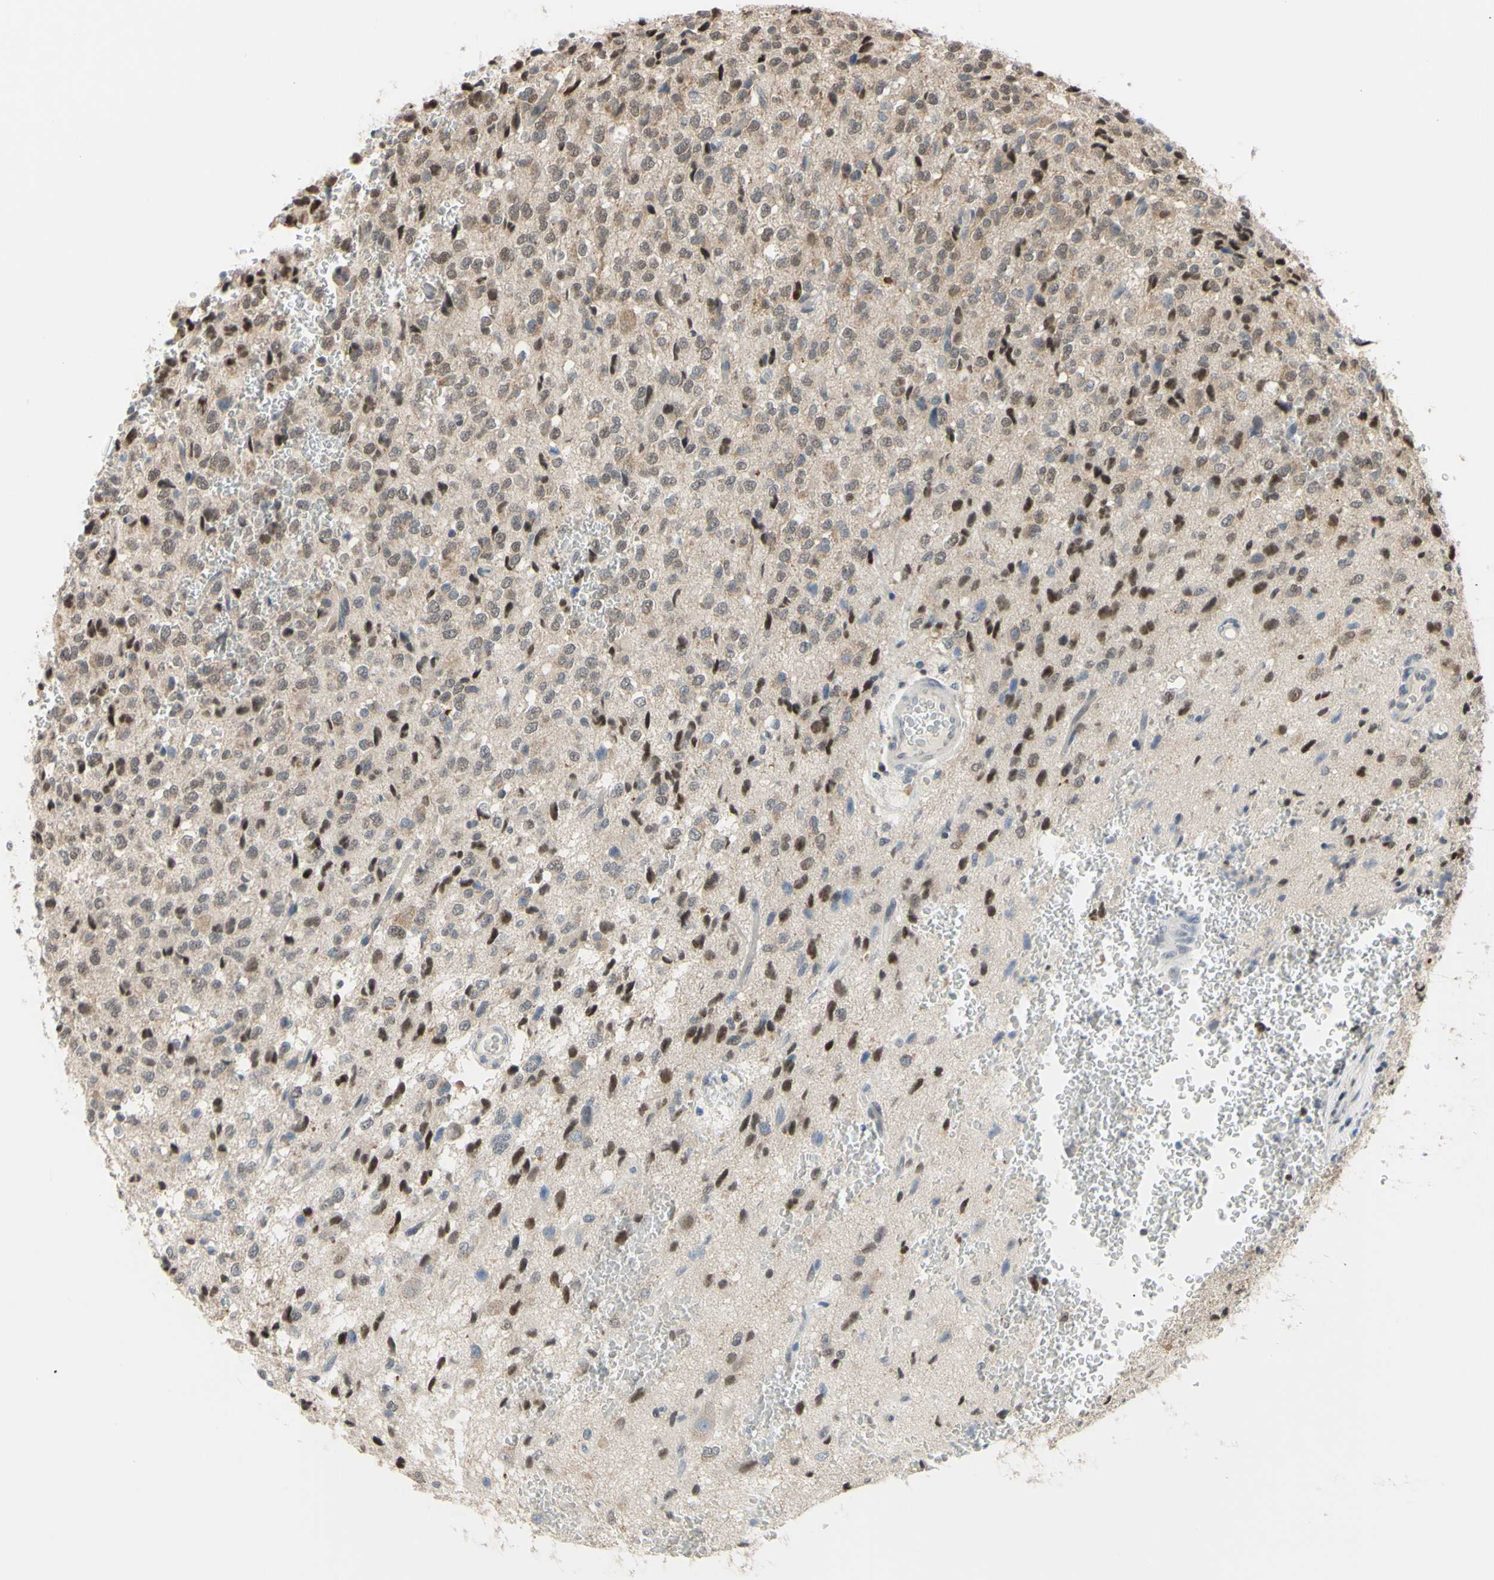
{"staining": {"intensity": "weak", "quantity": ">75%", "location": "cytoplasmic/membranous,nuclear"}, "tissue": "glioma", "cell_type": "Tumor cells", "image_type": "cancer", "snomed": [{"axis": "morphology", "description": "Glioma, malignant, High grade"}, {"axis": "topography", "description": "pancreas cauda"}], "caption": "Immunohistochemical staining of glioma displays low levels of weak cytoplasmic/membranous and nuclear protein expression in about >75% of tumor cells.", "gene": "SP4", "patient": {"sex": "male", "age": 60}}